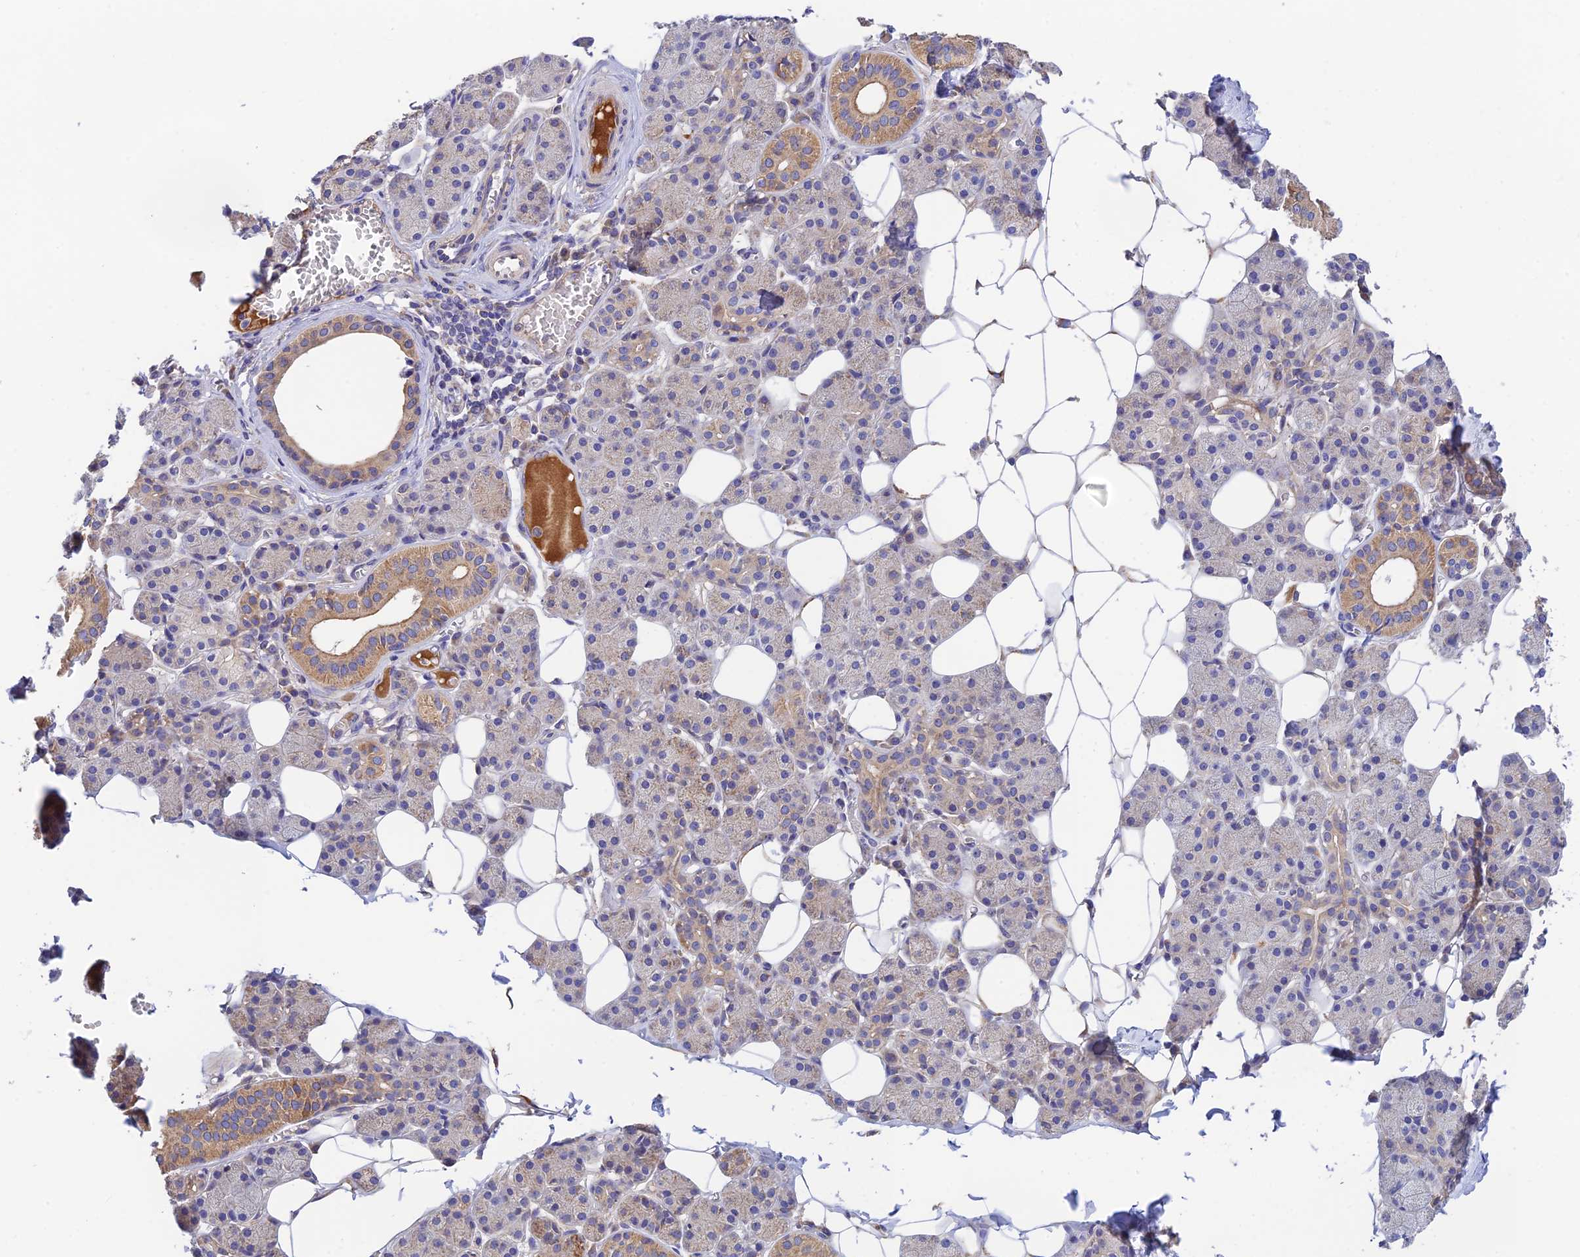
{"staining": {"intensity": "moderate", "quantity": "<25%", "location": "cytoplasmic/membranous"}, "tissue": "salivary gland", "cell_type": "Glandular cells", "image_type": "normal", "snomed": [{"axis": "morphology", "description": "Normal tissue, NOS"}, {"axis": "topography", "description": "Salivary gland"}], "caption": "The micrograph reveals staining of benign salivary gland, revealing moderate cytoplasmic/membranous protein staining (brown color) within glandular cells.", "gene": "RANBP6", "patient": {"sex": "female", "age": 33}}